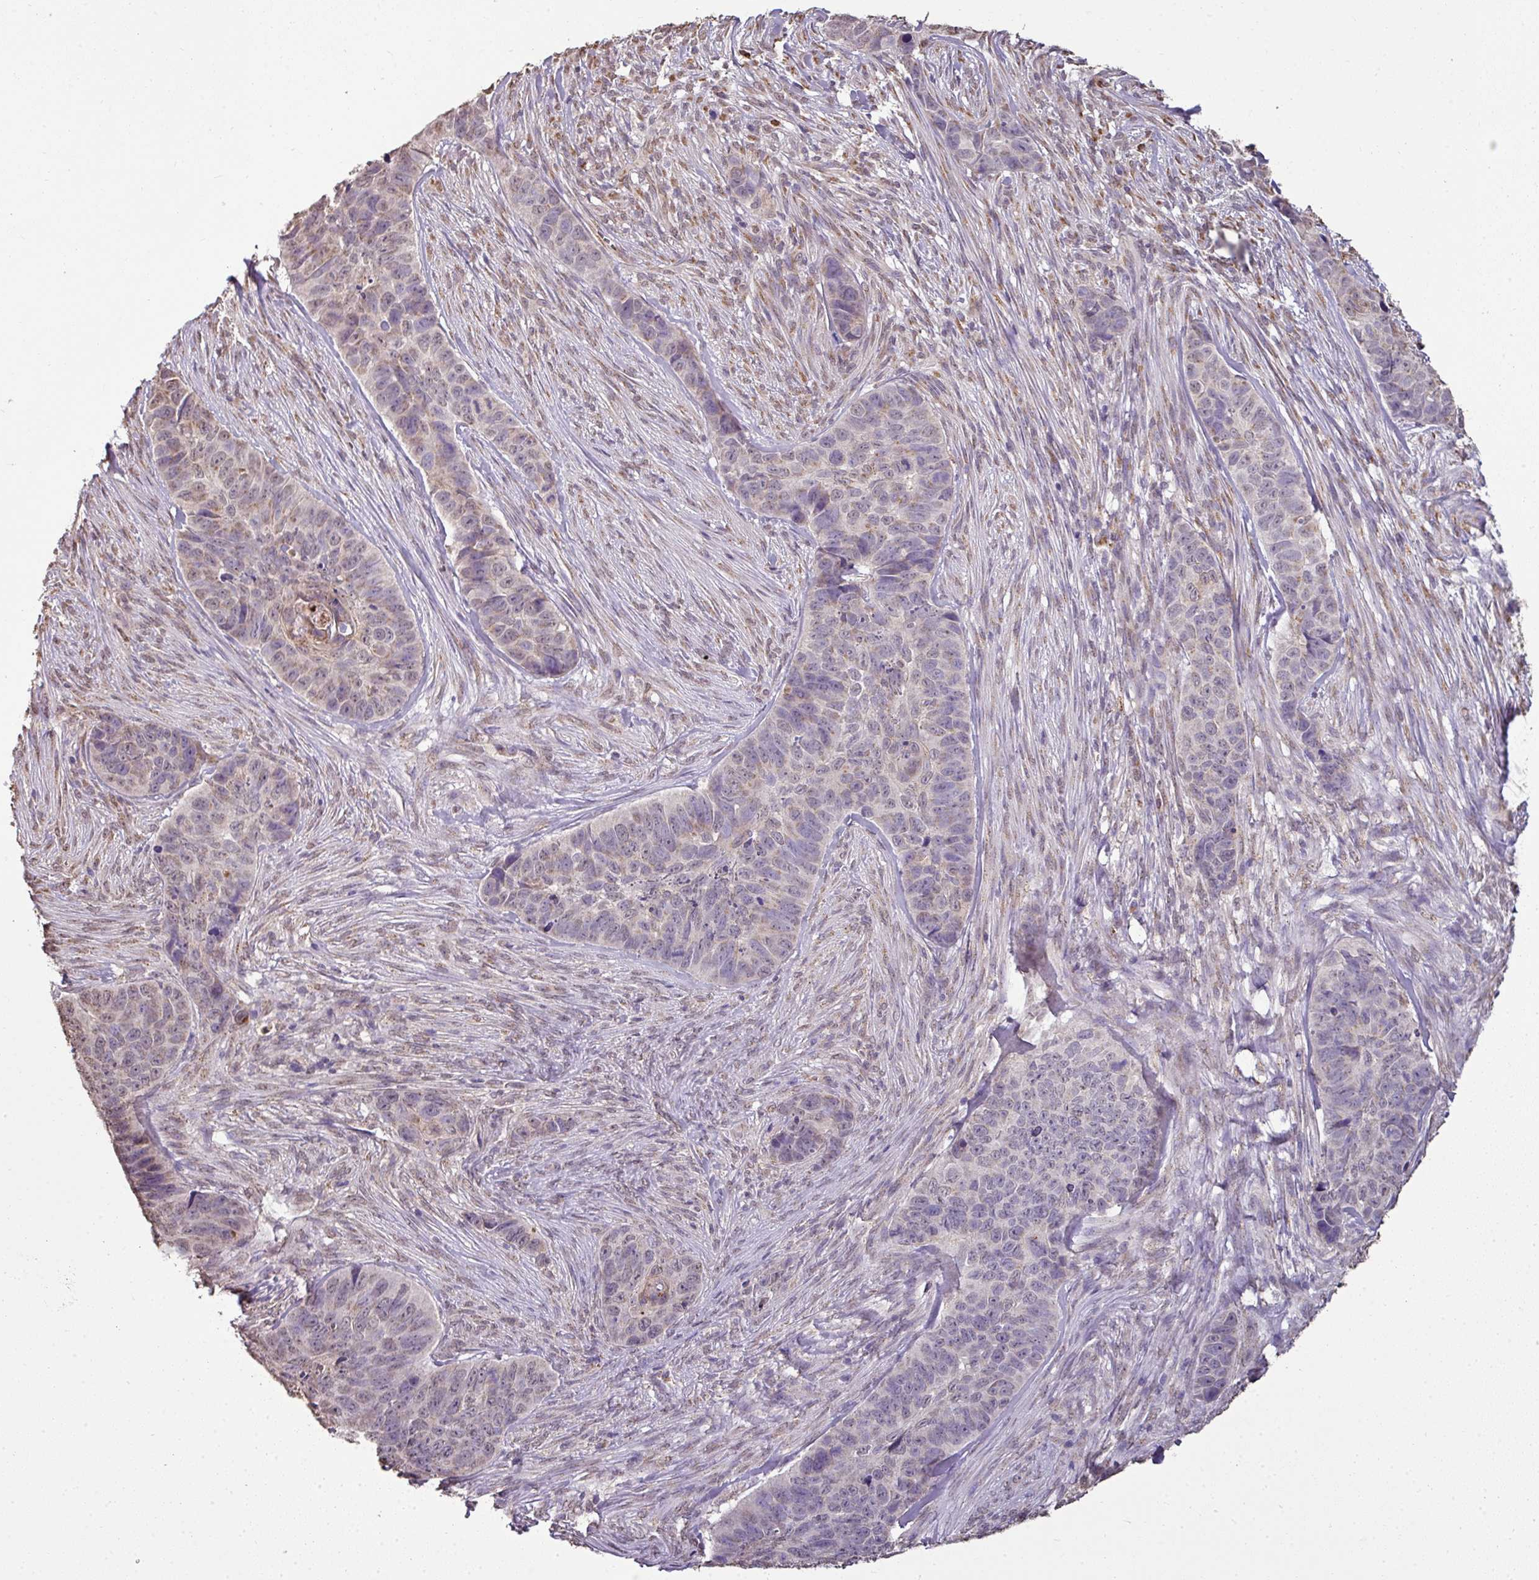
{"staining": {"intensity": "weak", "quantity": "<25%", "location": "cytoplasmic/membranous,nuclear"}, "tissue": "skin cancer", "cell_type": "Tumor cells", "image_type": "cancer", "snomed": [{"axis": "morphology", "description": "Basal cell carcinoma"}, {"axis": "topography", "description": "Skin"}], "caption": "Tumor cells show no significant protein staining in skin cancer.", "gene": "JPH2", "patient": {"sex": "female", "age": 82}}